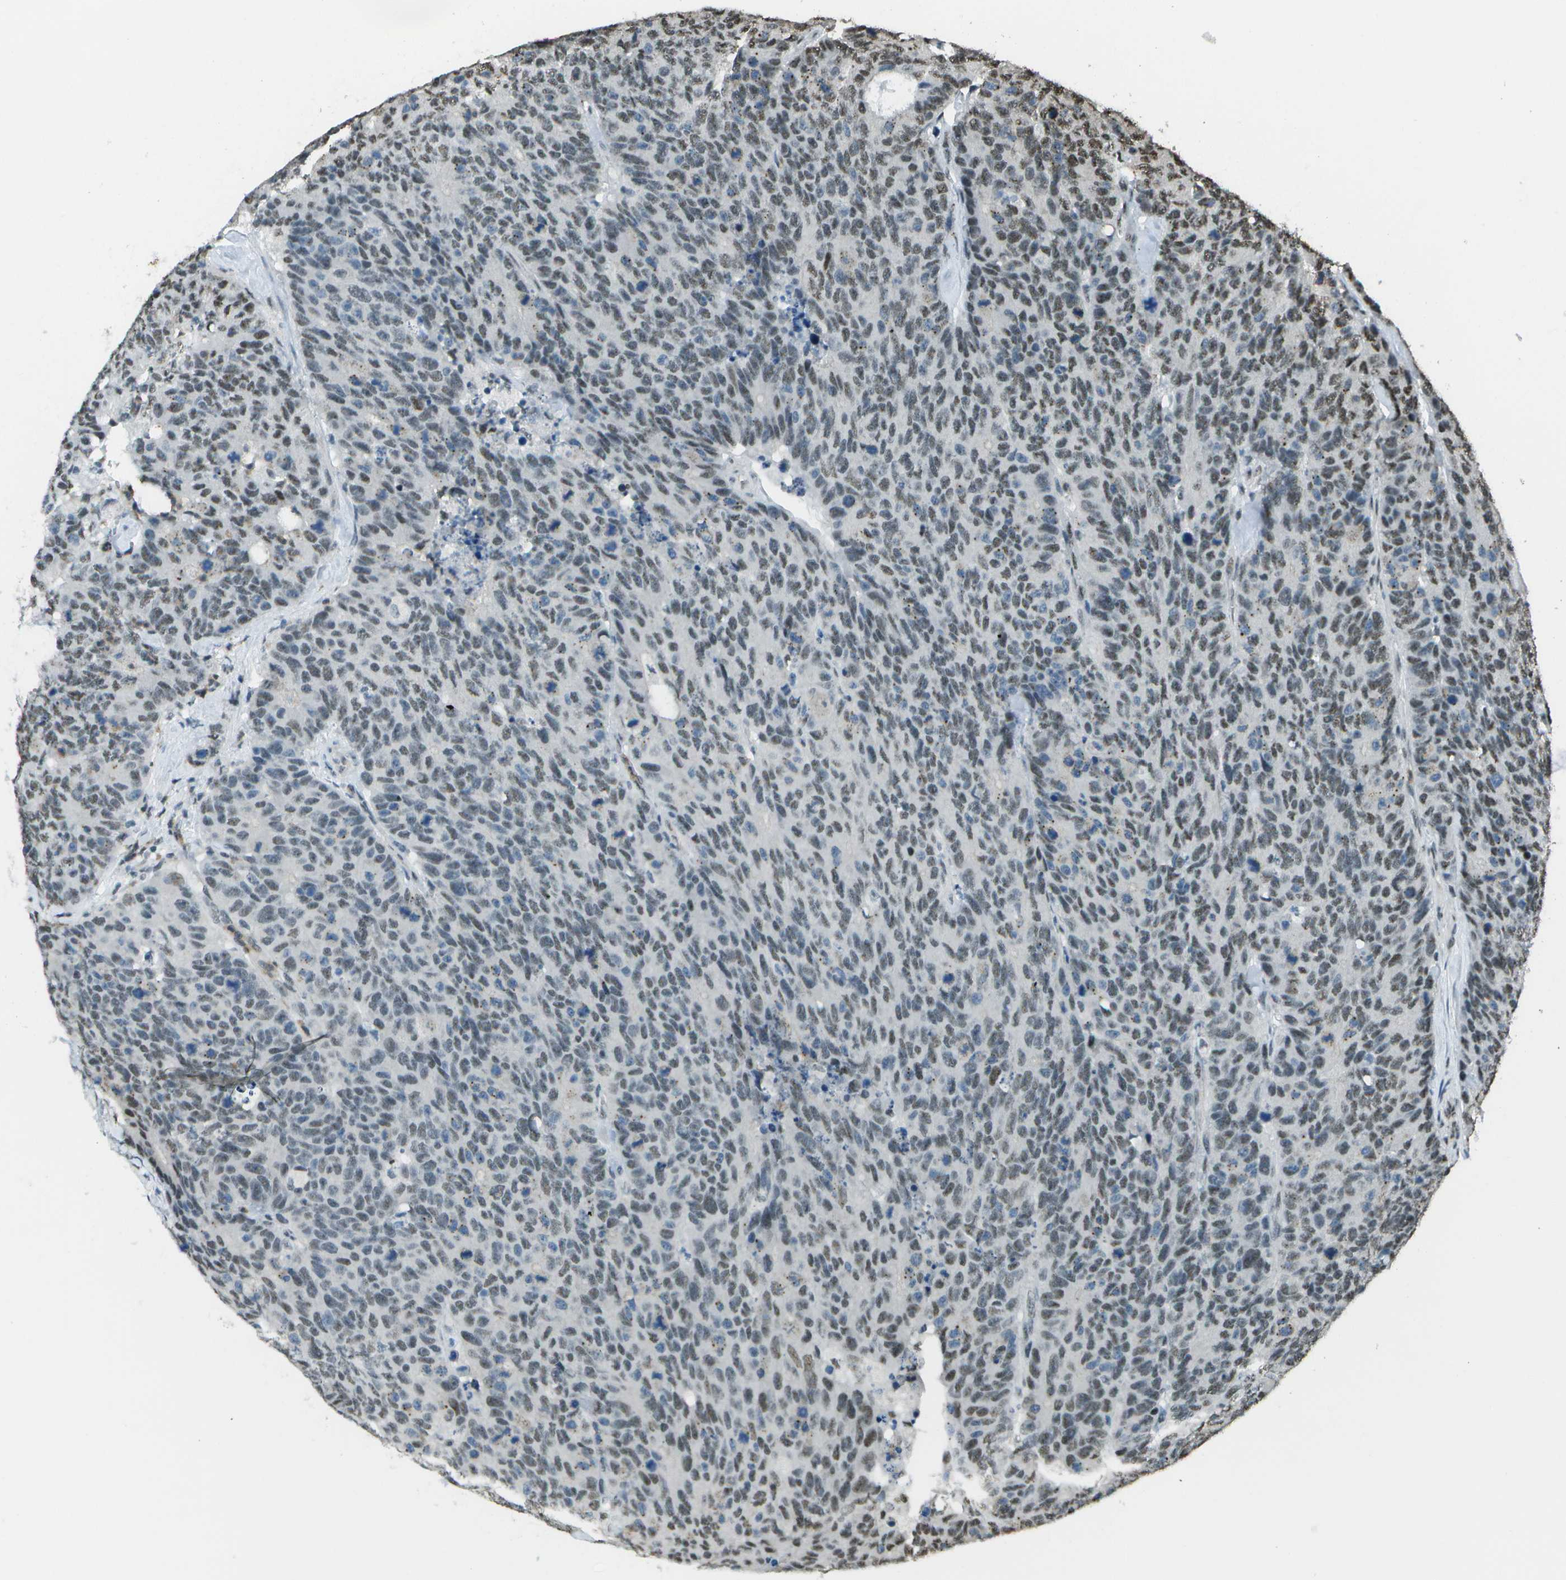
{"staining": {"intensity": "moderate", "quantity": "<25%", "location": "nuclear"}, "tissue": "colorectal cancer", "cell_type": "Tumor cells", "image_type": "cancer", "snomed": [{"axis": "morphology", "description": "Adenocarcinoma, NOS"}, {"axis": "topography", "description": "Colon"}], "caption": "Colorectal cancer (adenocarcinoma) tissue displays moderate nuclear positivity in about <25% of tumor cells, visualized by immunohistochemistry.", "gene": "DEPDC1", "patient": {"sex": "female", "age": 86}}